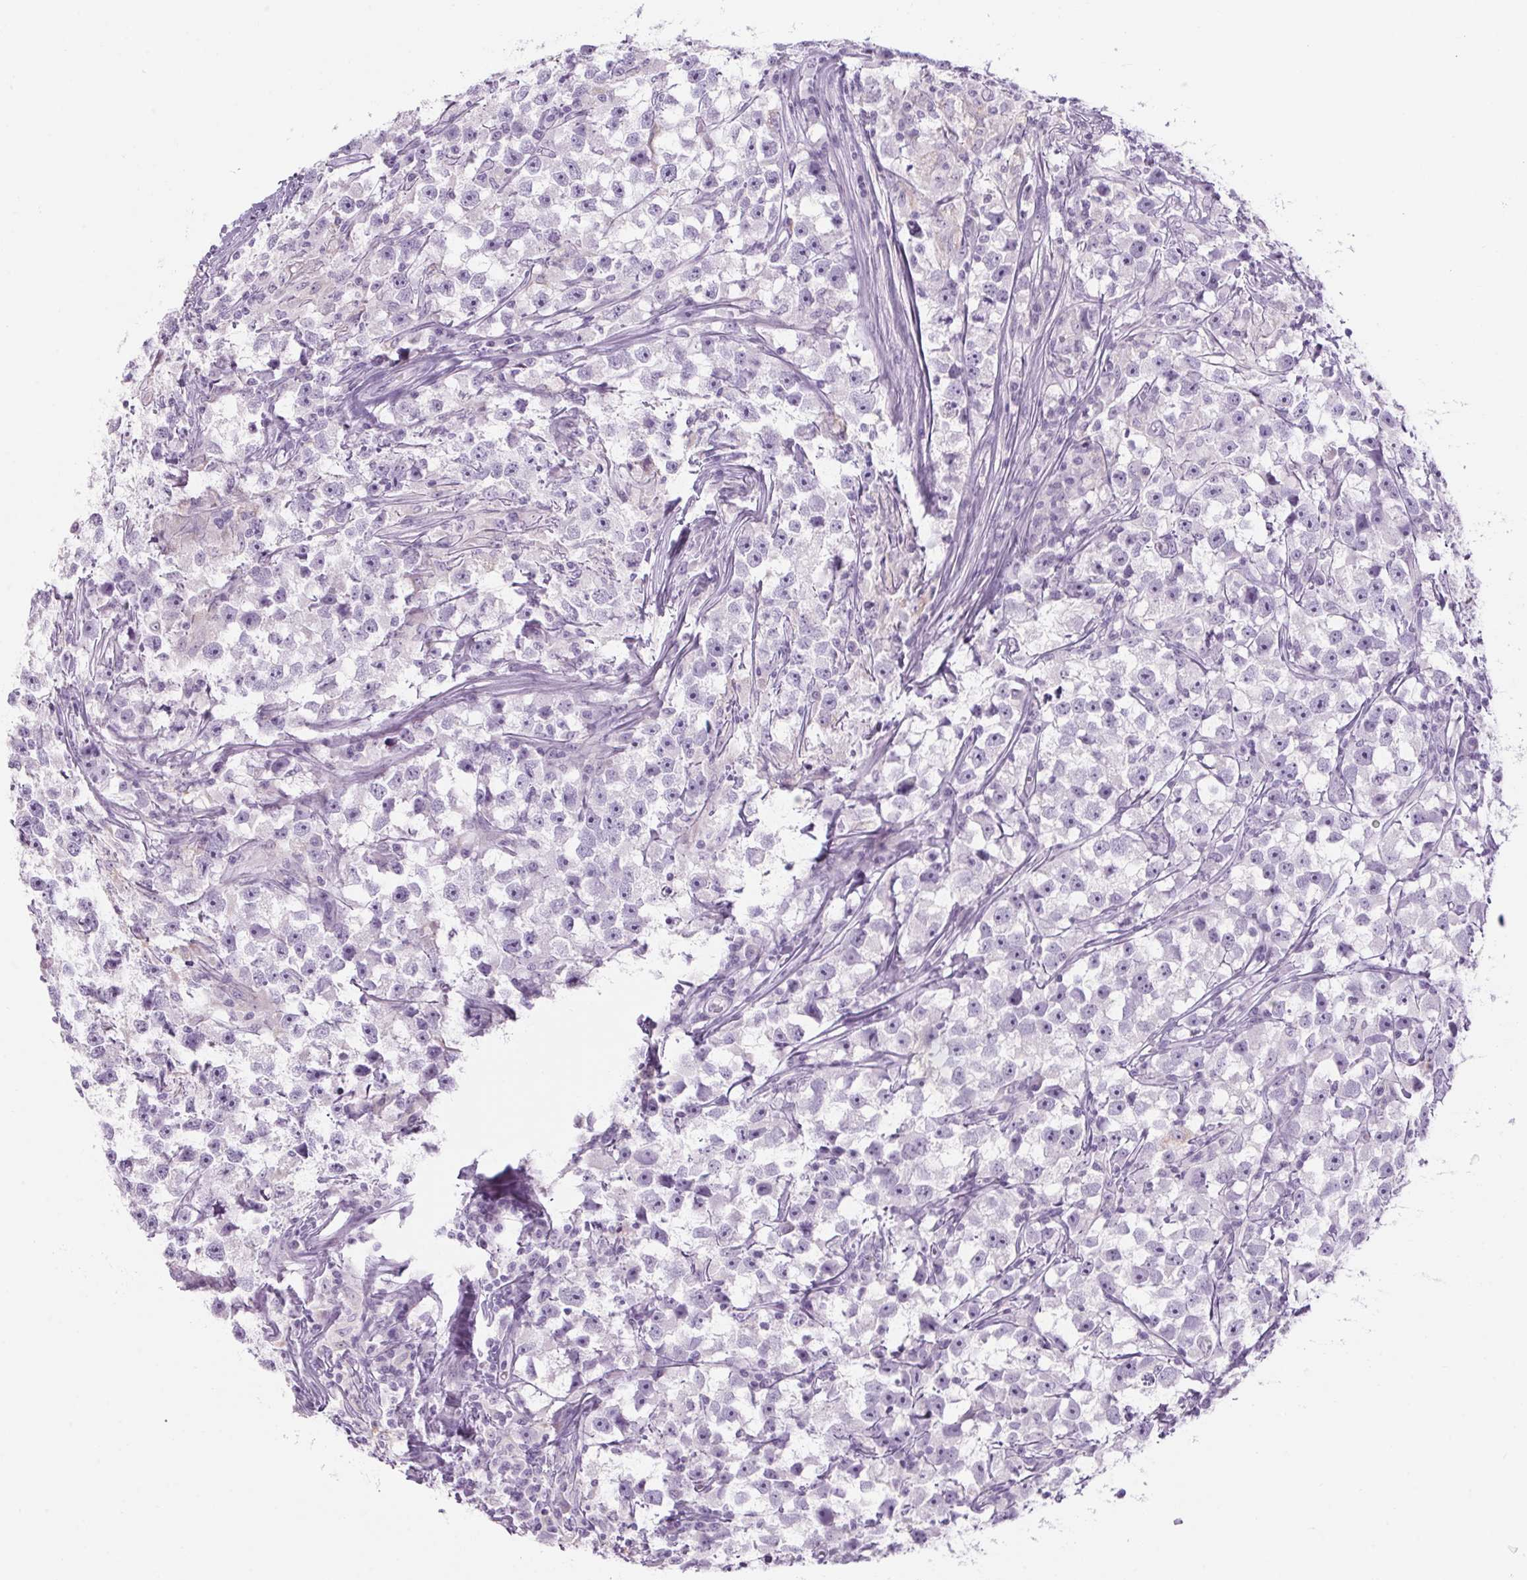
{"staining": {"intensity": "negative", "quantity": "none", "location": "none"}, "tissue": "testis cancer", "cell_type": "Tumor cells", "image_type": "cancer", "snomed": [{"axis": "morphology", "description": "Seminoma, NOS"}, {"axis": "topography", "description": "Testis"}], "caption": "A high-resolution image shows immunohistochemistry (IHC) staining of testis cancer, which exhibits no significant expression in tumor cells. Brightfield microscopy of IHC stained with DAB (3,3'-diaminobenzidine) (brown) and hematoxylin (blue), captured at high magnification.", "gene": "RPTN", "patient": {"sex": "male", "age": 33}}